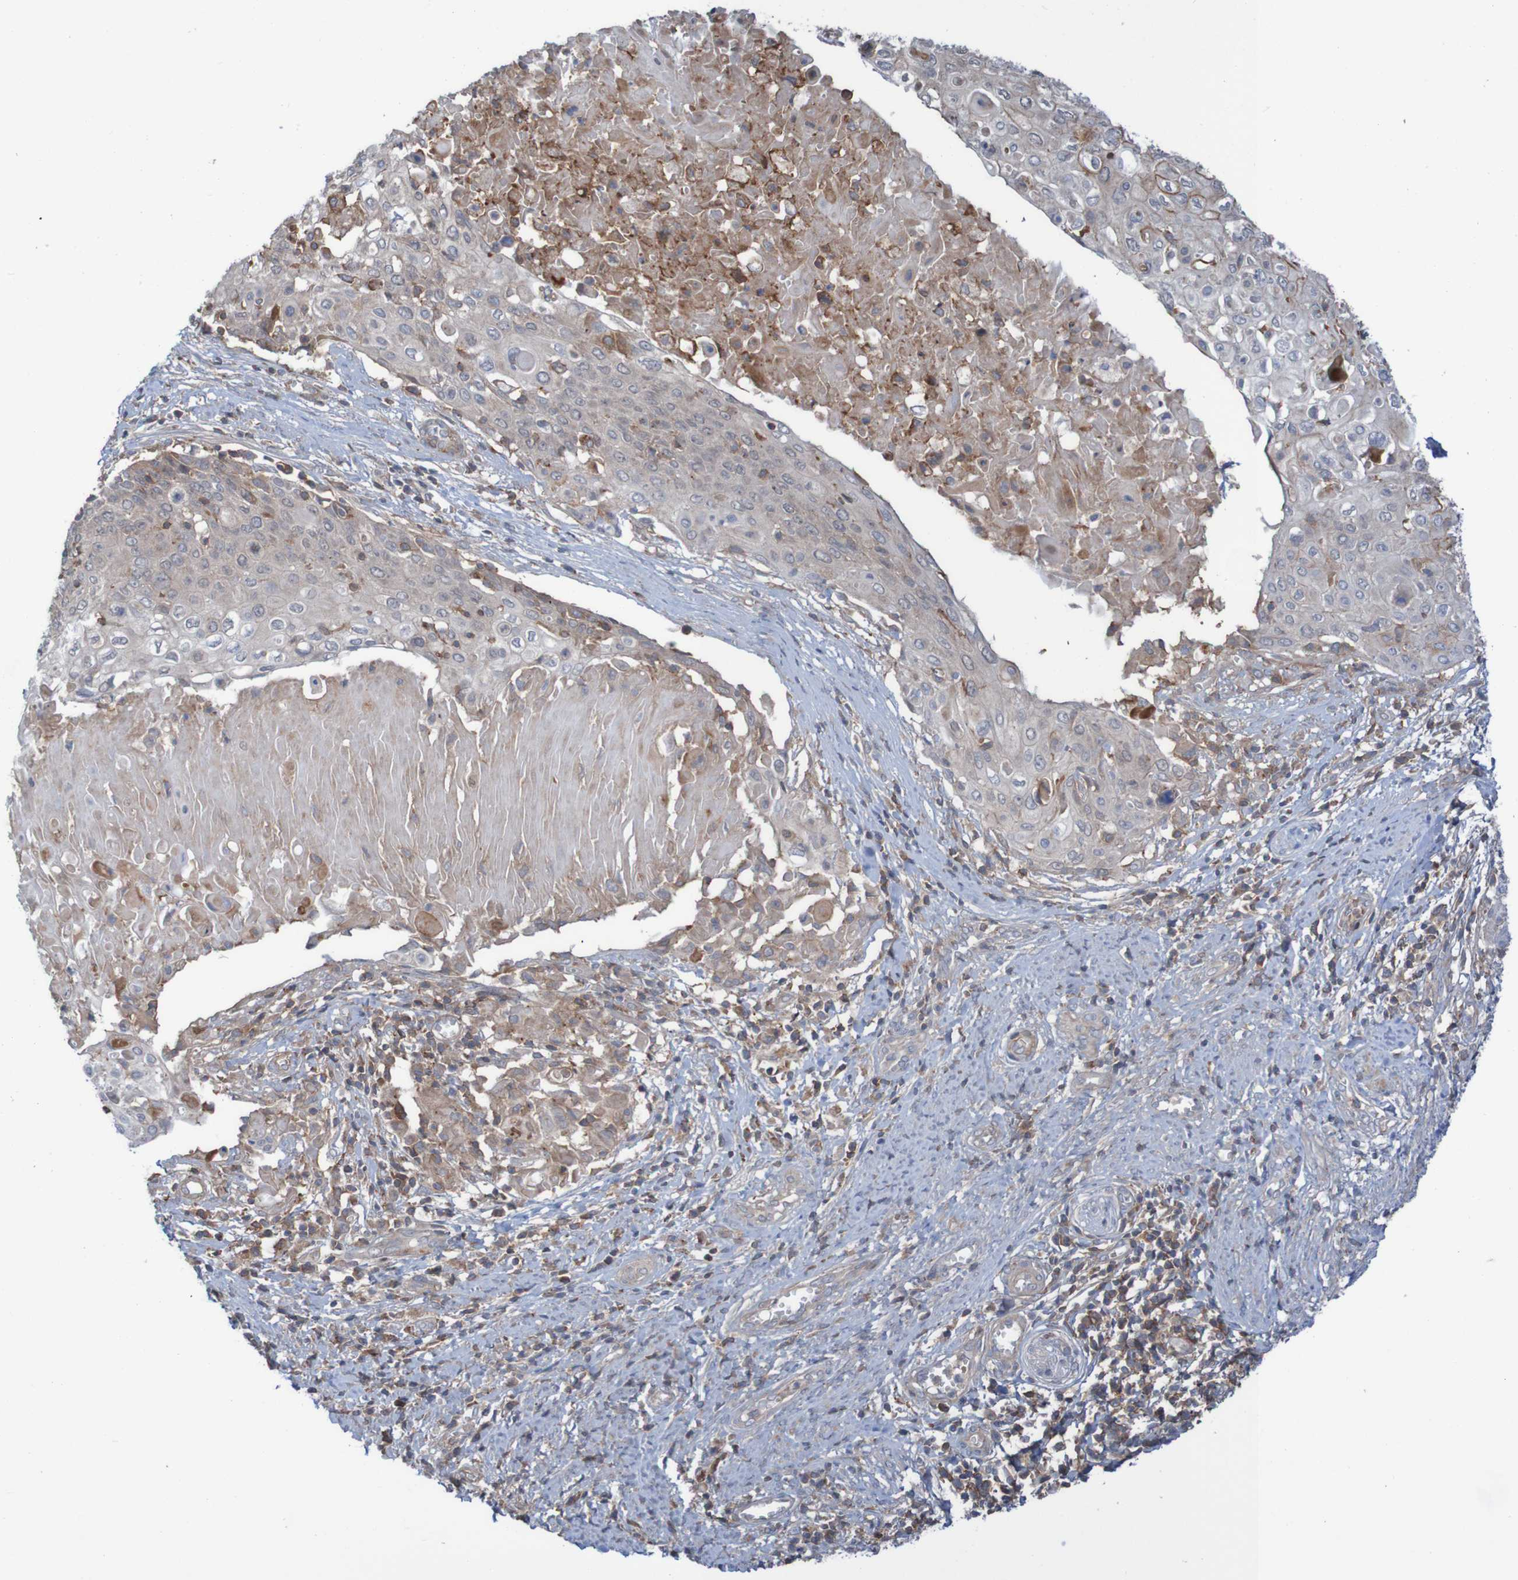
{"staining": {"intensity": "weak", "quantity": ">75%", "location": "cytoplasmic/membranous"}, "tissue": "cervical cancer", "cell_type": "Tumor cells", "image_type": "cancer", "snomed": [{"axis": "morphology", "description": "Squamous cell carcinoma, NOS"}, {"axis": "topography", "description": "Cervix"}], "caption": "Tumor cells show weak cytoplasmic/membranous positivity in approximately >75% of cells in cervical squamous cell carcinoma.", "gene": "PDGFB", "patient": {"sex": "female", "age": 39}}